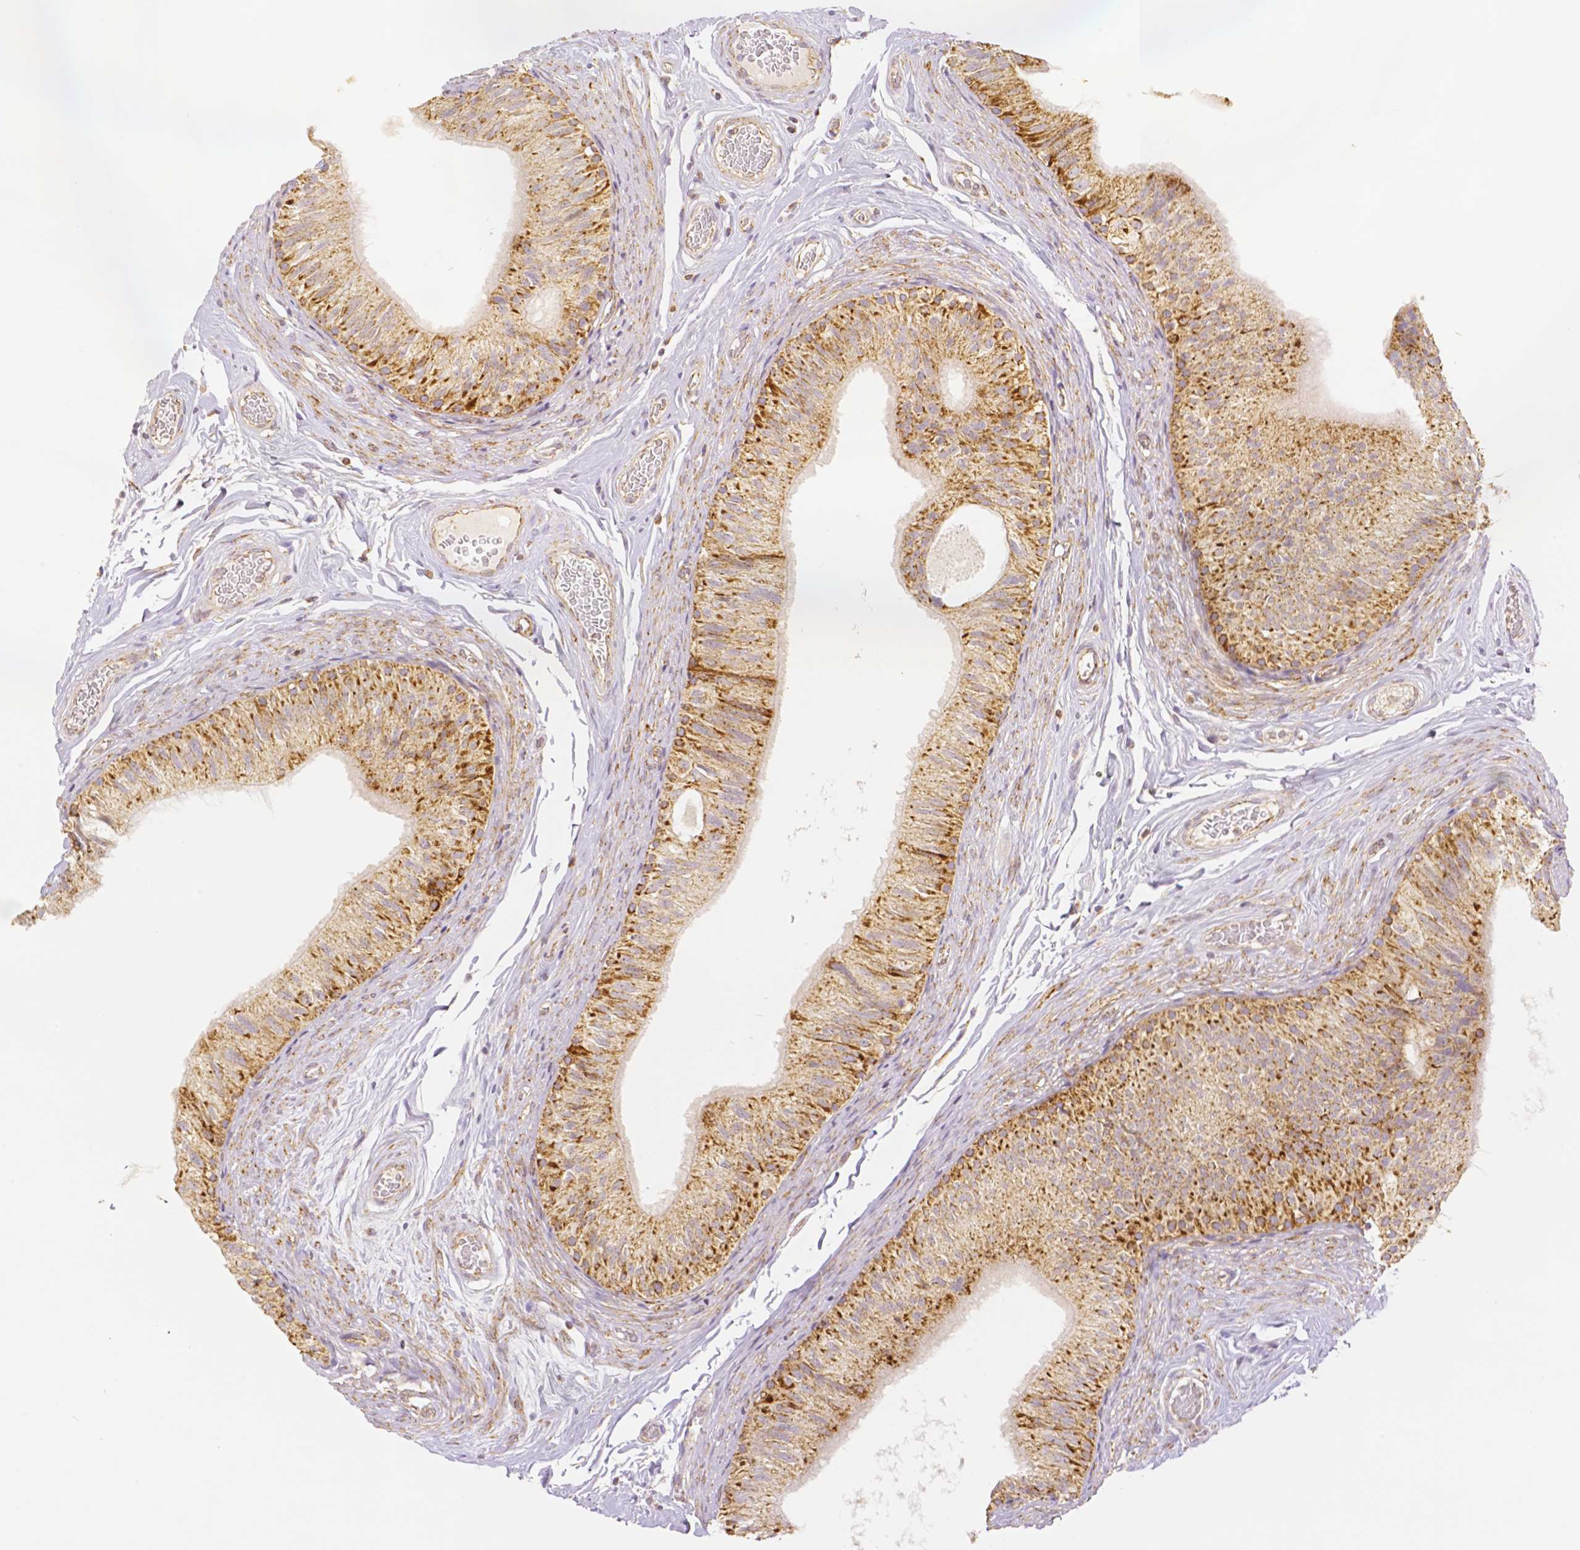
{"staining": {"intensity": "strong", "quantity": ">75%", "location": "cytoplasmic/membranous"}, "tissue": "epididymis", "cell_type": "Glandular cells", "image_type": "normal", "snomed": [{"axis": "morphology", "description": "Normal tissue, NOS"}, {"axis": "topography", "description": "Epididymis, spermatic cord, NOS"}, {"axis": "topography", "description": "Epididymis"}], "caption": "High-magnification brightfield microscopy of unremarkable epididymis stained with DAB (3,3'-diaminobenzidine) (brown) and counterstained with hematoxylin (blue). glandular cells exhibit strong cytoplasmic/membranous expression is appreciated in approximately>75% of cells. (DAB (3,3'-diaminobenzidine) IHC with brightfield microscopy, high magnification).", "gene": "RHOT1", "patient": {"sex": "male", "age": 31}}